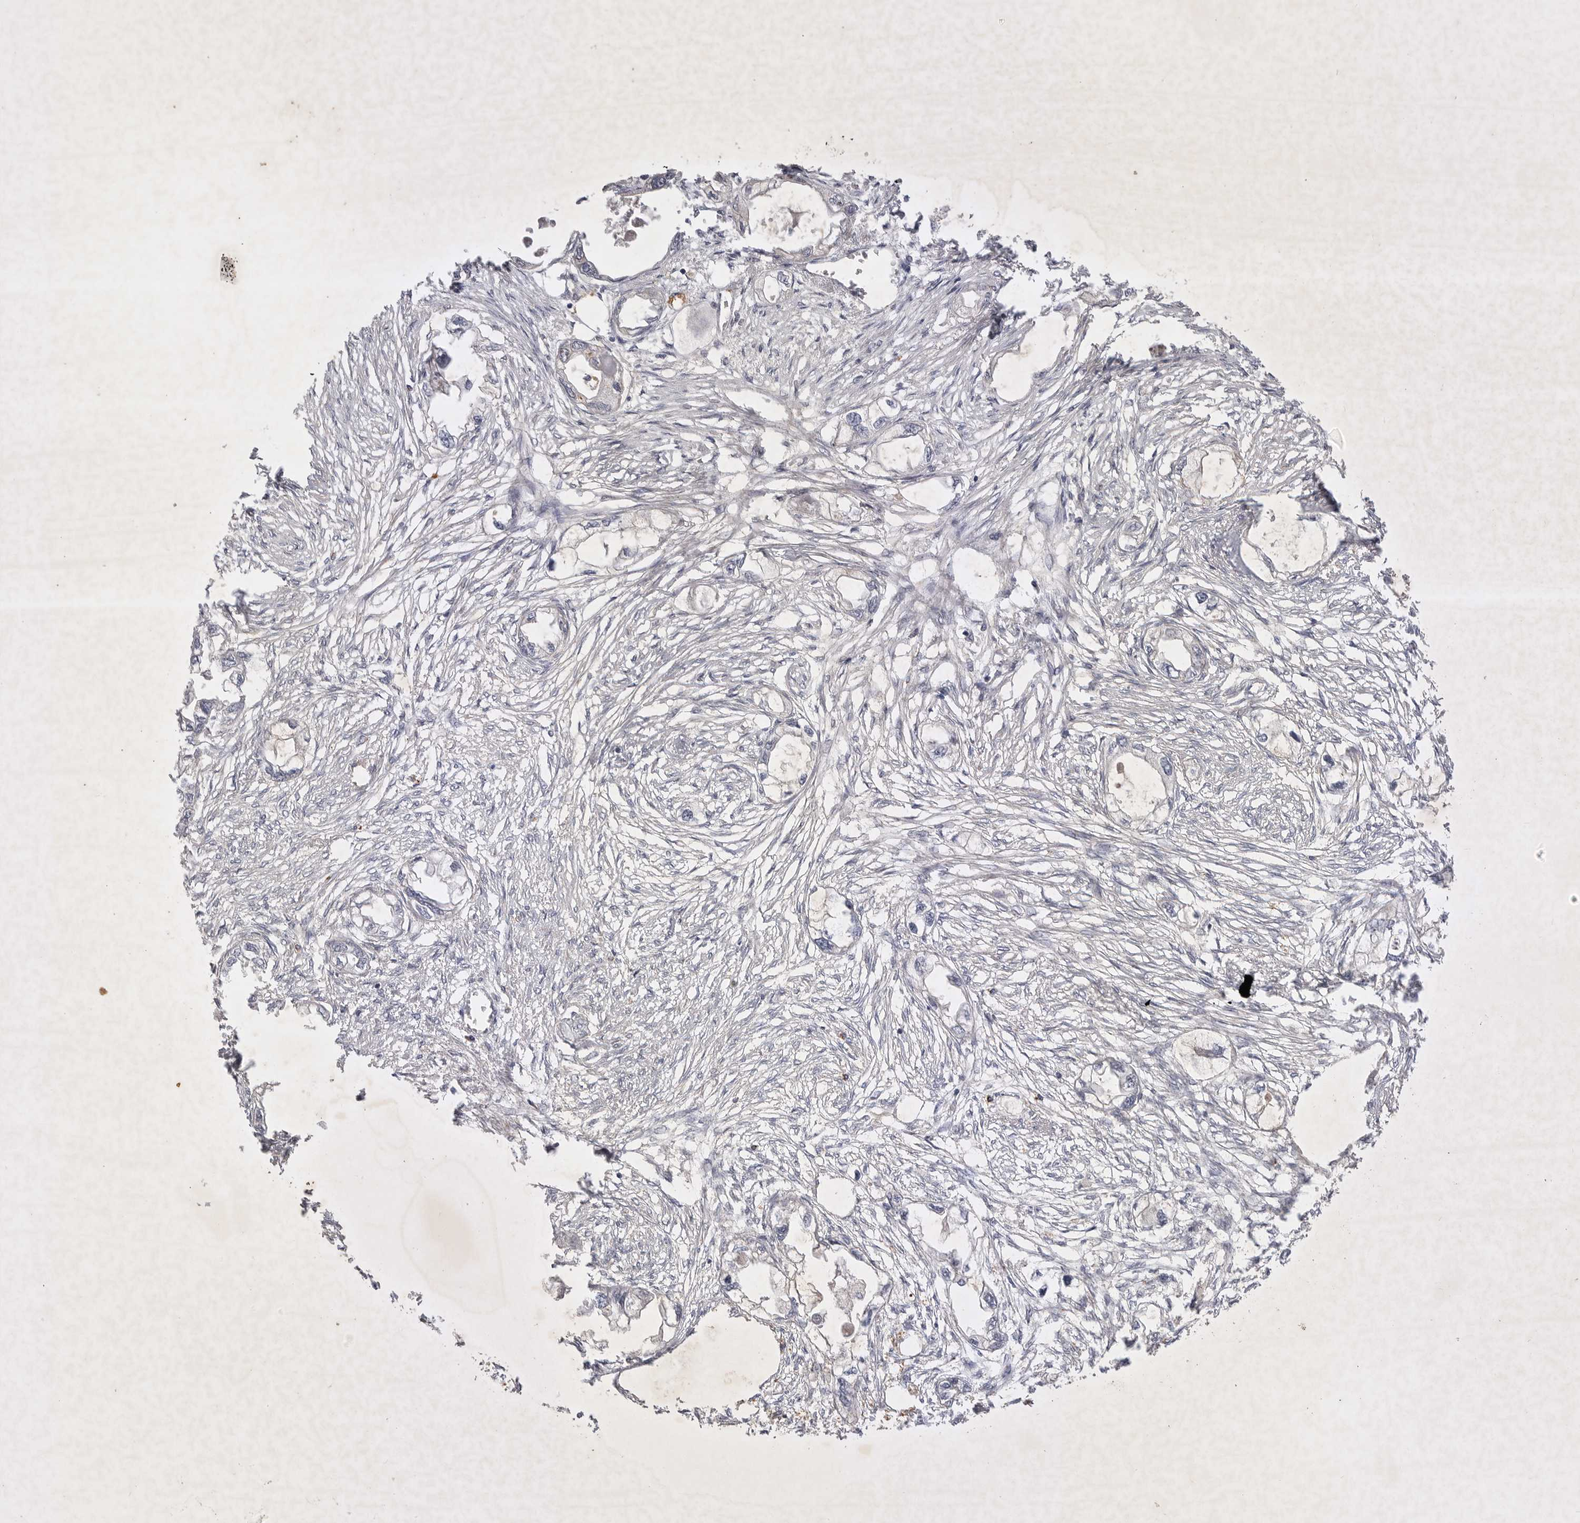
{"staining": {"intensity": "negative", "quantity": "none", "location": "none"}, "tissue": "endometrial cancer", "cell_type": "Tumor cells", "image_type": "cancer", "snomed": [{"axis": "morphology", "description": "Adenocarcinoma, NOS"}, {"axis": "morphology", "description": "Adenocarcinoma, metastatic, NOS"}, {"axis": "topography", "description": "Adipose tissue"}, {"axis": "topography", "description": "Endometrium"}], "caption": "Endometrial cancer (adenocarcinoma) was stained to show a protein in brown. There is no significant positivity in tumor cells.", "gene": "PTPDC1", "patient": {"sex": "female", "age": 67}}